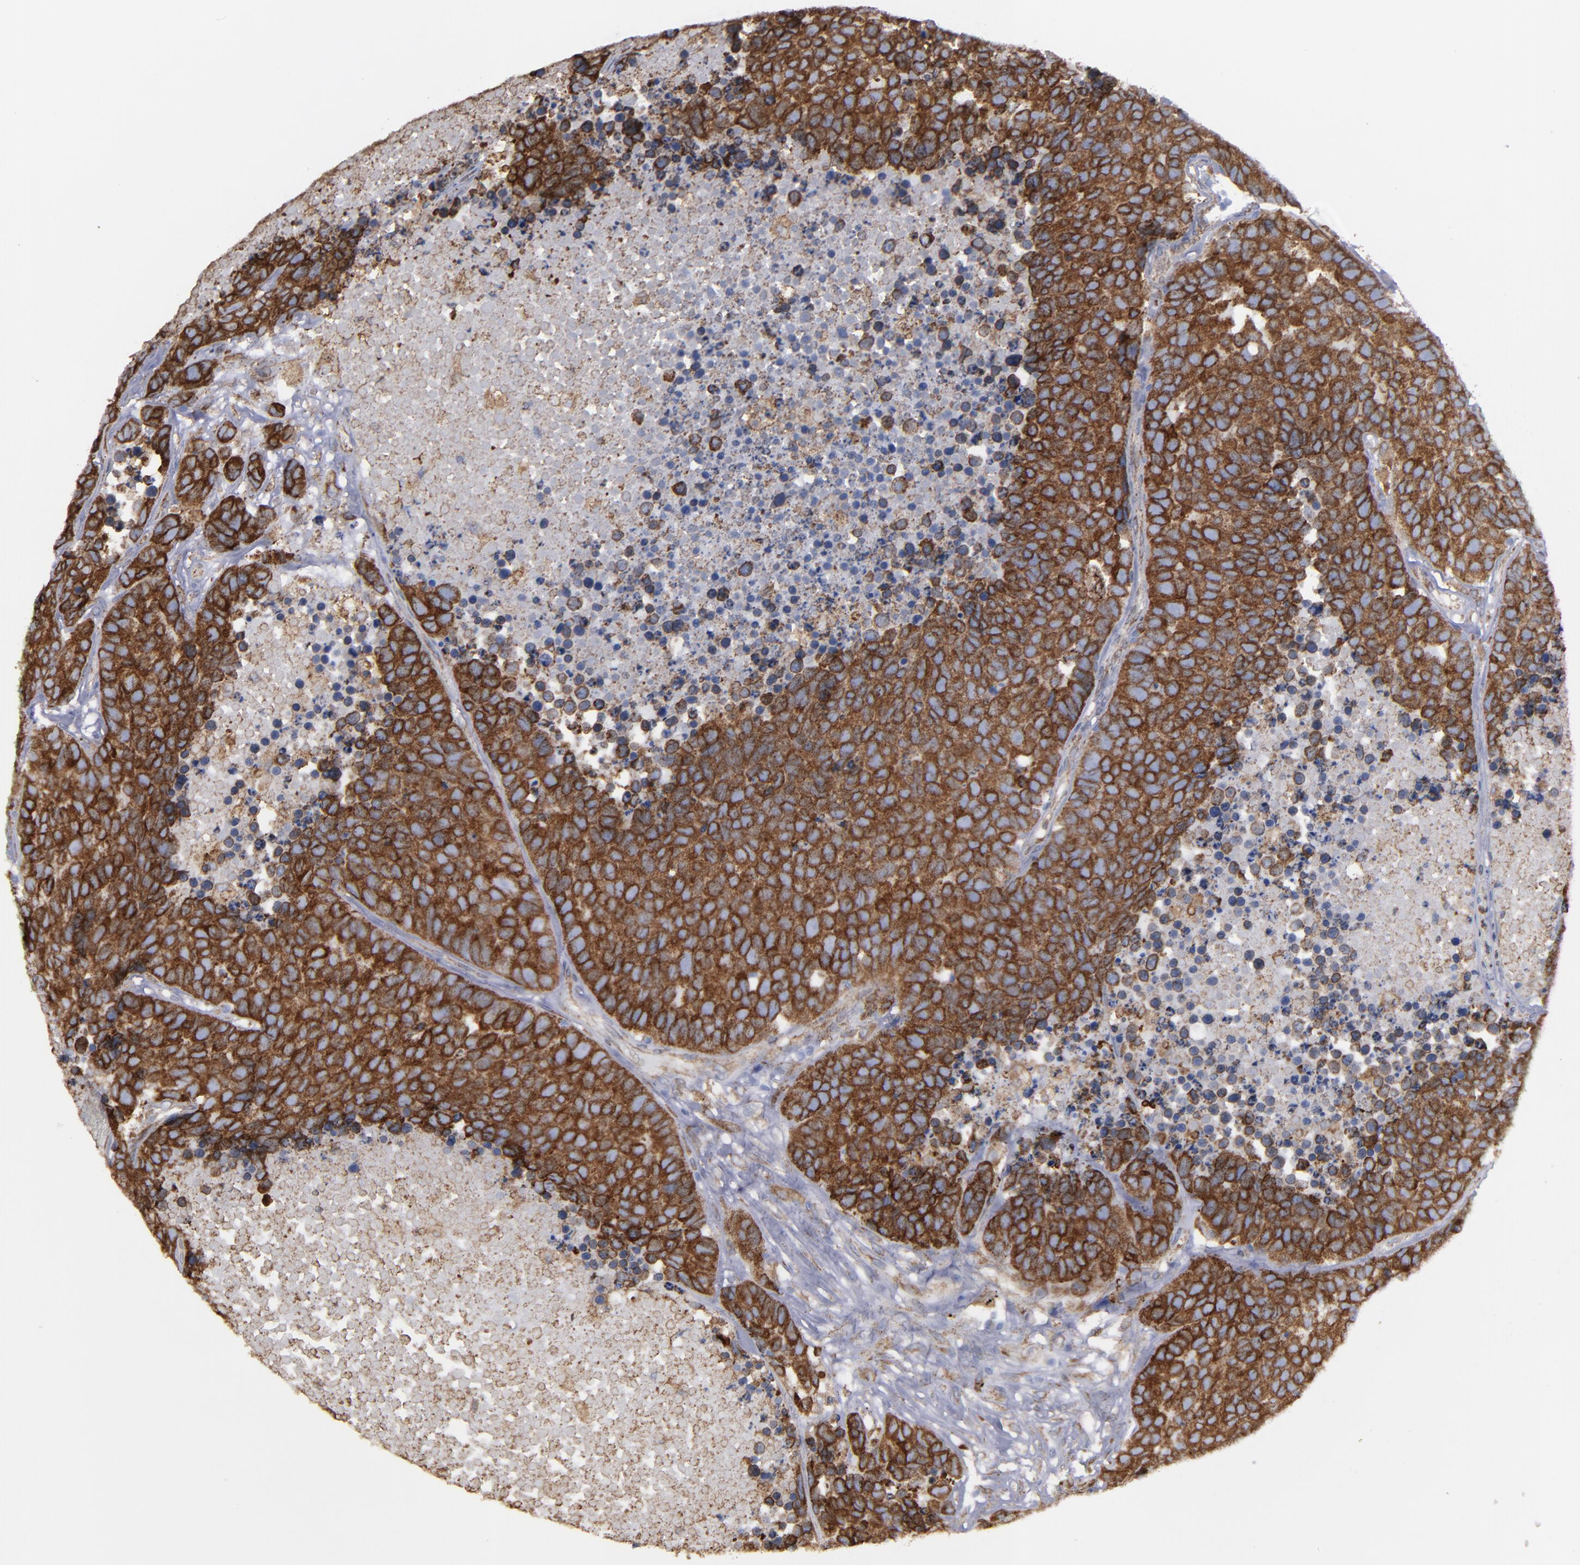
{"staining": {"intensity": "strong", "quantity": ">75%", "location": "cytoplasmic/membranous"}, "tissue": "carcinoid", "cell_type": "Tumor cells", "image_type": "cancer", "snomed": [{"axis": "morphology", "description": "Carcinoid, malignant, NOS"}, {"axis": "topography", "description": "Lung"}], "caption": "Tumor cells display high levels of strong cytoplasmic/membranous expression in about >75% of cells in carcinoid (malignant). (Stains: DAB (3,3'-diaminobenzidine) in brown, nuclei in blue, Microscopy: brightfield microscopy at high magnification).", "gene": "ERLIN2", "patient": {"sex": "male", "age": 60}}